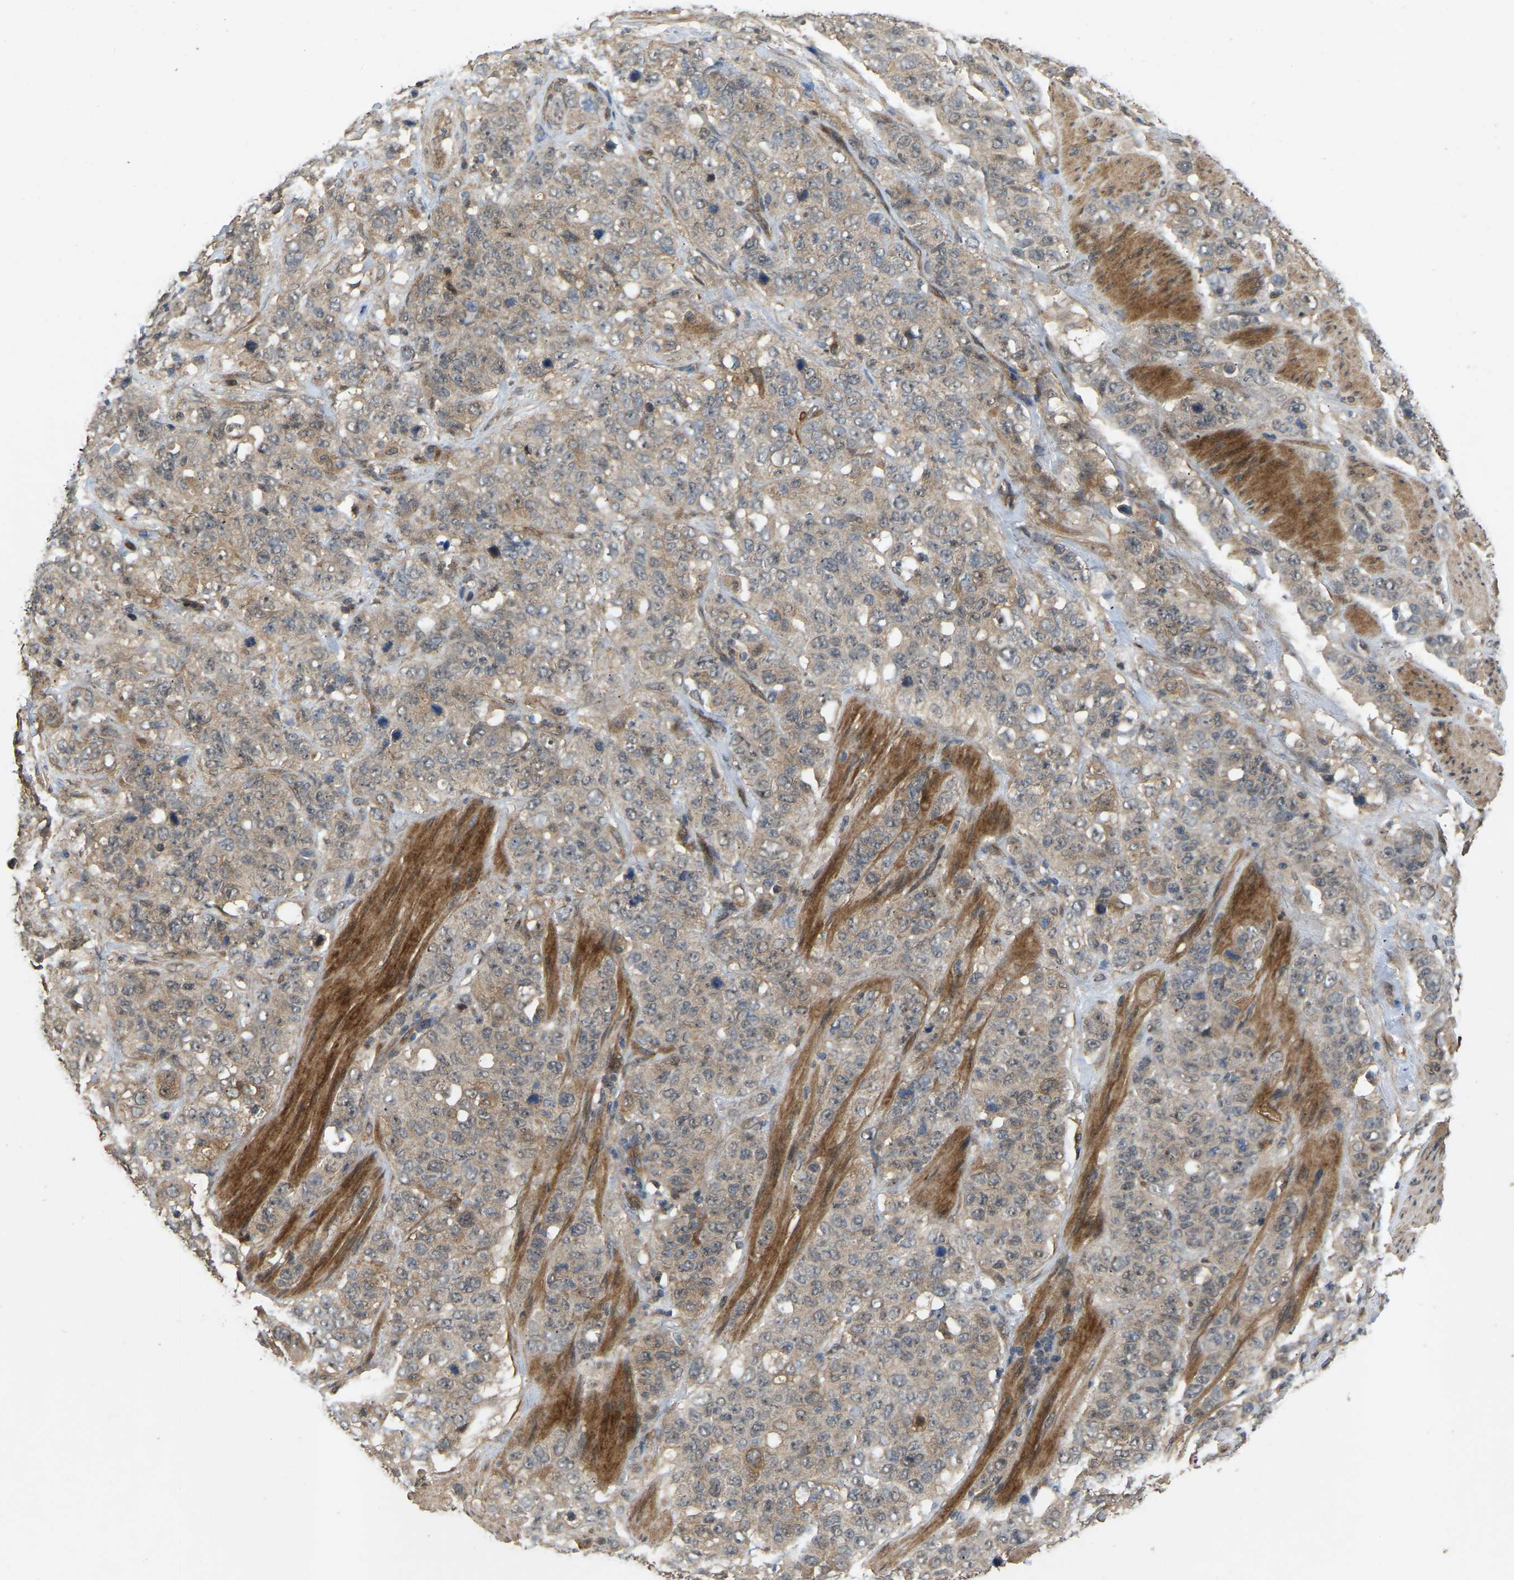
{"staining": {"intensity": "weak", "quantity": ">75%", "location": "cytoplasmic/membranous"}, "tissue": "stomach cancer", "cell_type": "Tumor cells", "image_type": "cancer", "snomed": [{"axis": "morphology", "description": "Adenocarcinoma, NOS"}, {"axis": "topography", "description": "Stomach"}], "caption": "Stomach adenocarcinoma stained with a brown dye displays weak cytoplasmic/membranous positive staining in about >75% of tumor cells.", "gene": "LIMK2", "patient": {"sex": "male", "age": 48}}